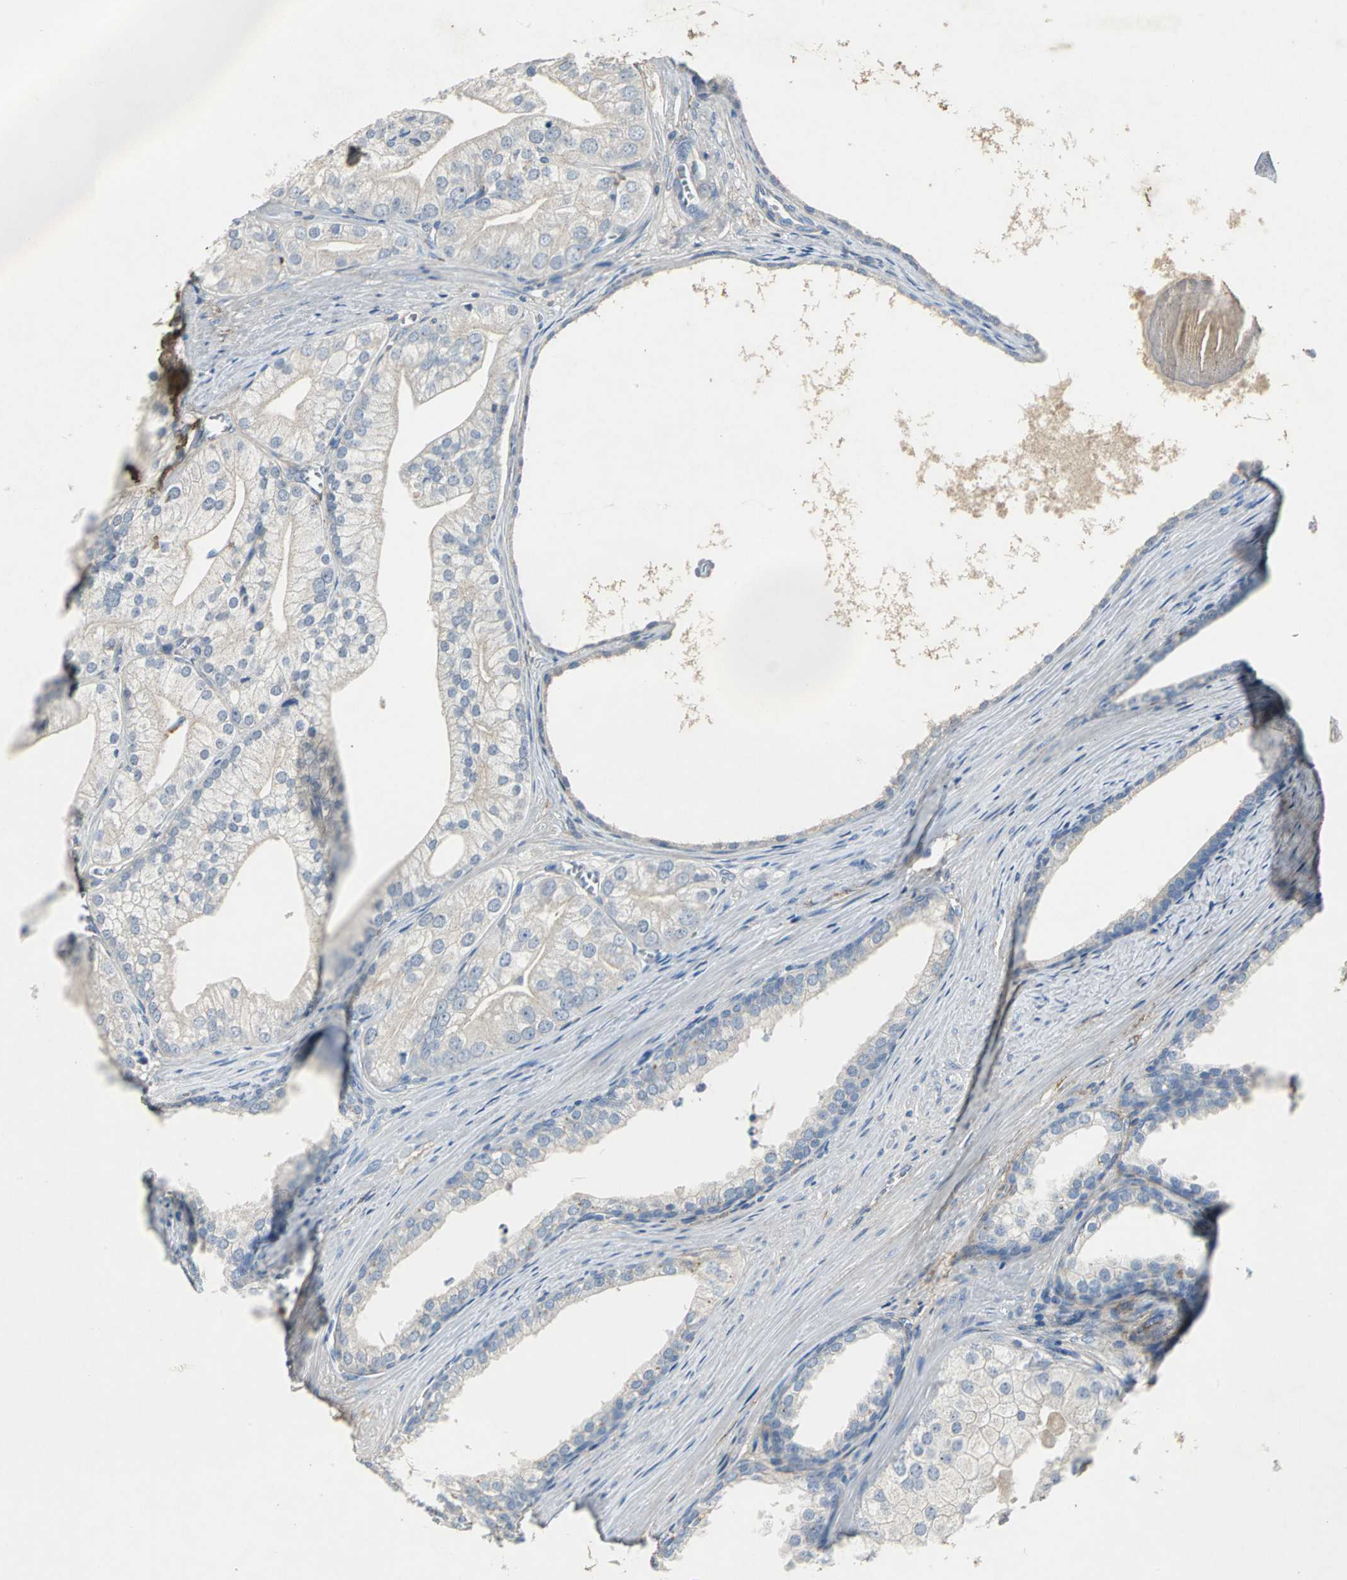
{"staining": {"intensity": "negative", "quantity": "none", "location": "none"}, "tissue": "prostate cancer", "cell_type": "Tumor cells", "image_type": "cancer", "snomed": [{"axis": "morphology", "description": "Adenocarcinoma, Low grade"}, {"axis": "topography", "description": "Prostate"}], "caption": "Tumor cells are negative for protein expression in human prostate cancer (low-grade adenocarcinoma). (DAB (3,3'-diaminobenzidine) IHC visualized using brightfield microscopy, high magnification).", "gene": "EFNB3", "patient": {"sex": "male", "age": 69}}